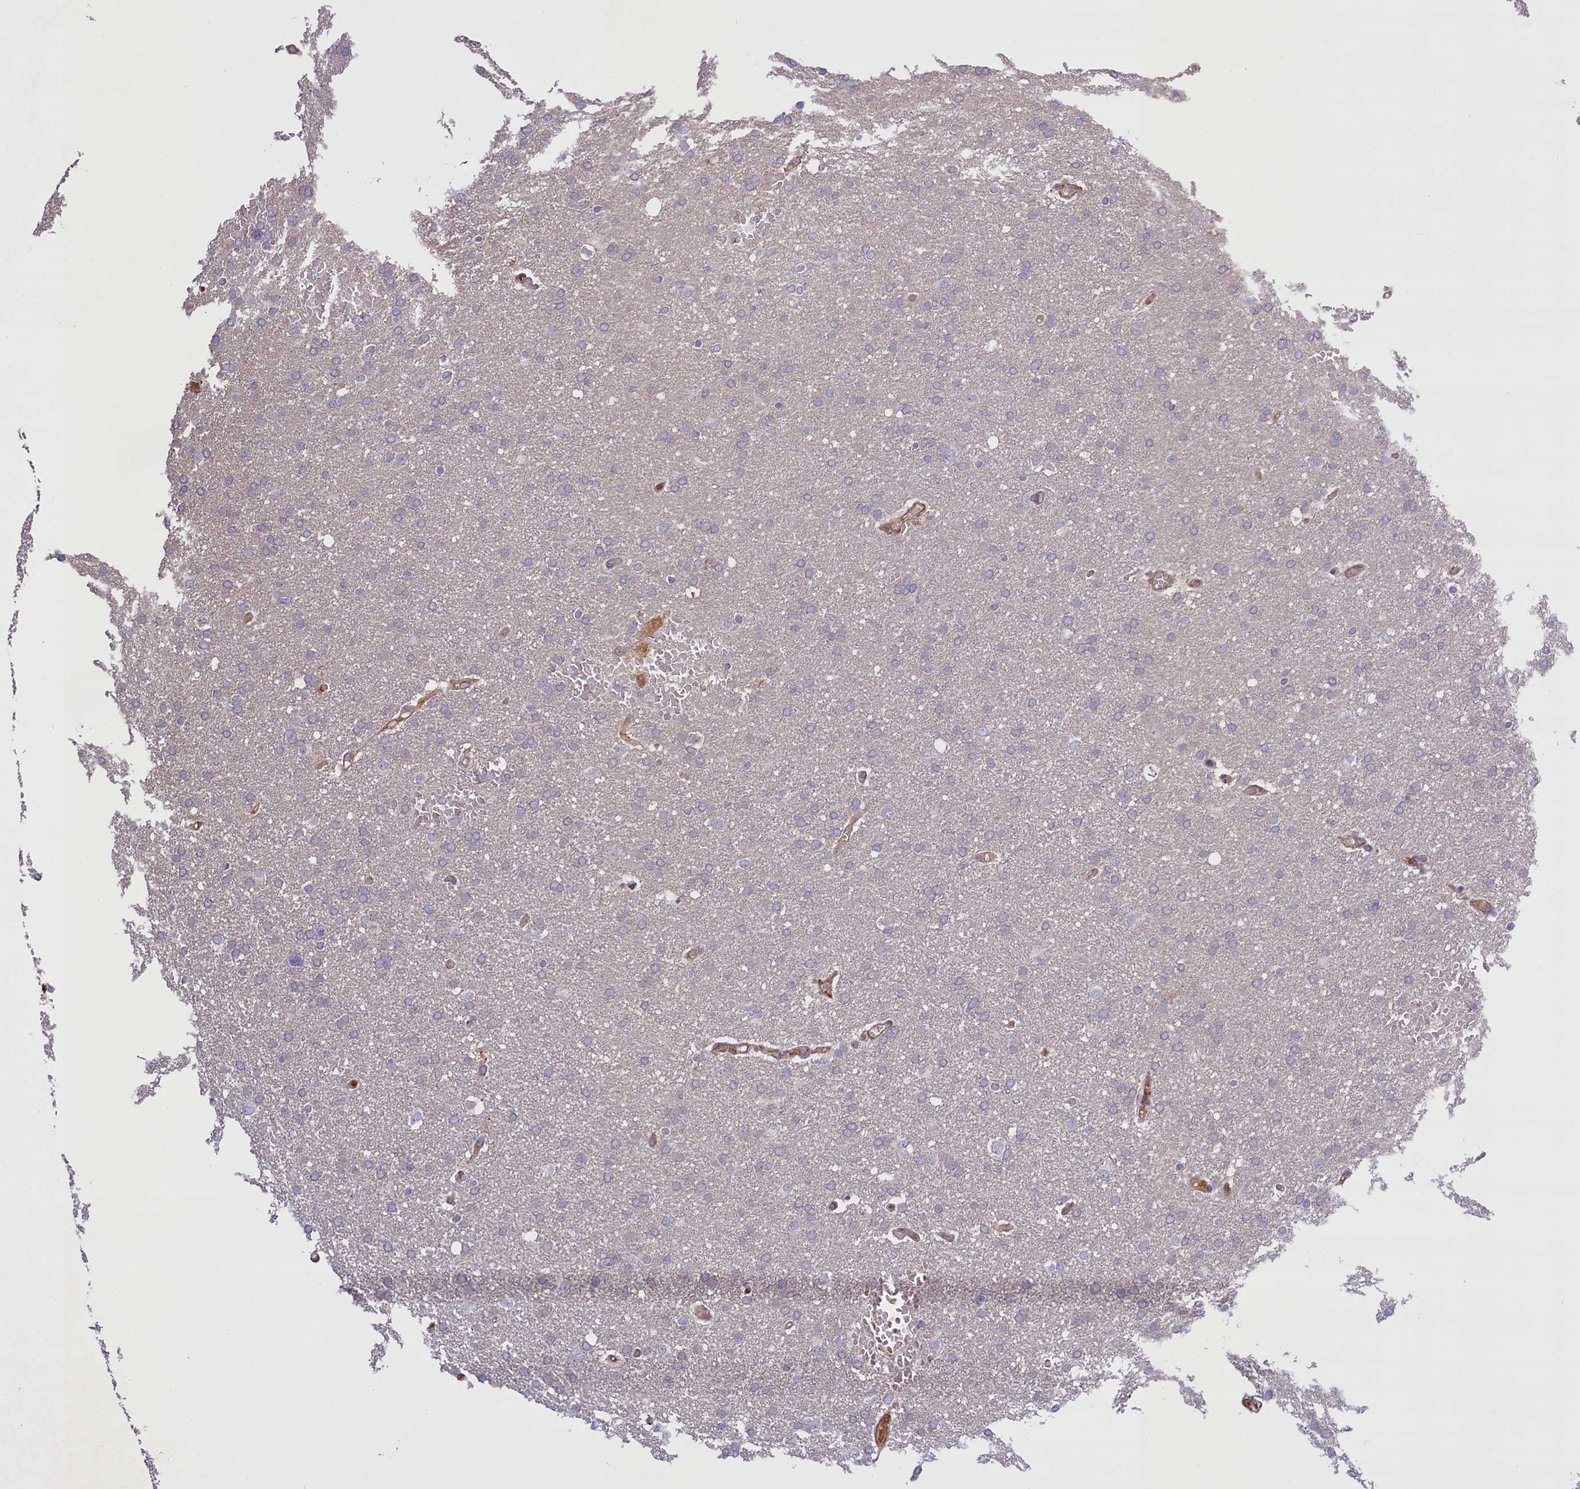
{"staining": {"intensity": "negative", "quantity": "none", "location": "none"}, "tissue": "glioma", "cell_type": "Tumor cells", "image_type": "cancer", "snomed": [{"axis": "morphology", "description": "Glioma, malignant, High grade"}, {"axis": "topography", "description": "Cerebral cortex"}], "caption": "Protein analysis of malignant glioma (high-grade) displays no significant positivity in tumor cells. The staining was performed using DAB (3,3'-diaminobenzidine) to visualize the protein expression in brown, while the nuclei were stained in blue with hematoxylin (Magnification: 20x).", "gene": "FUZ", "patient": {"sex": "female", "age": 36}}